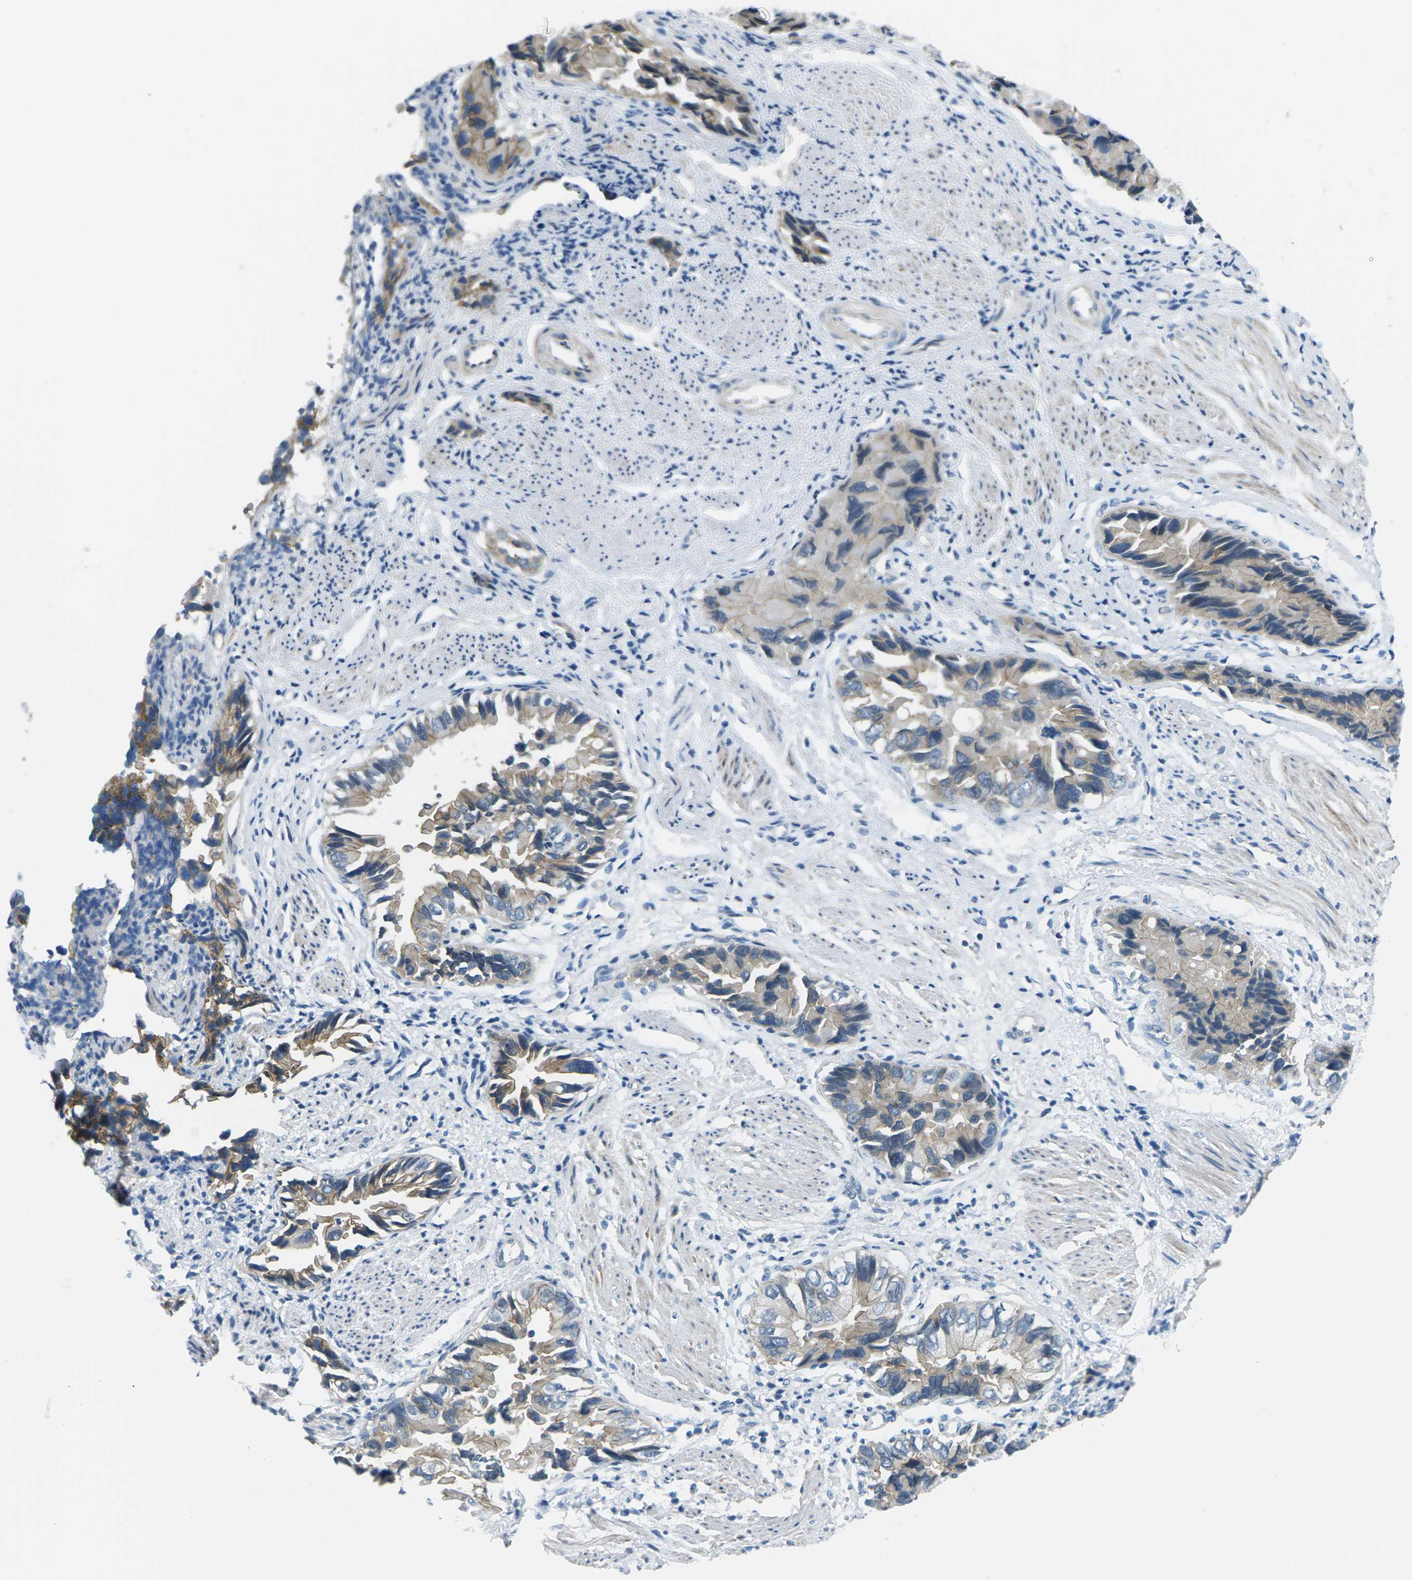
{"staining": {"intensity": "negative", "quantity": "none", "location": "none"}, "tissue": "liver cancer", "cell_type": "Tumor cells", "image_type": "cancer", "snomed": [{"axis": "morphology", "description": "Cholangiocarcinoma"}, {"axis": "topography", "description": "Liver"}], "caption": "Photomicrograph shows no significant protein positivity in tumor cells of liver cholangiocarcinoma.", "gene": "CTNND1", "patient": {"sex": "female", "age": 79}}